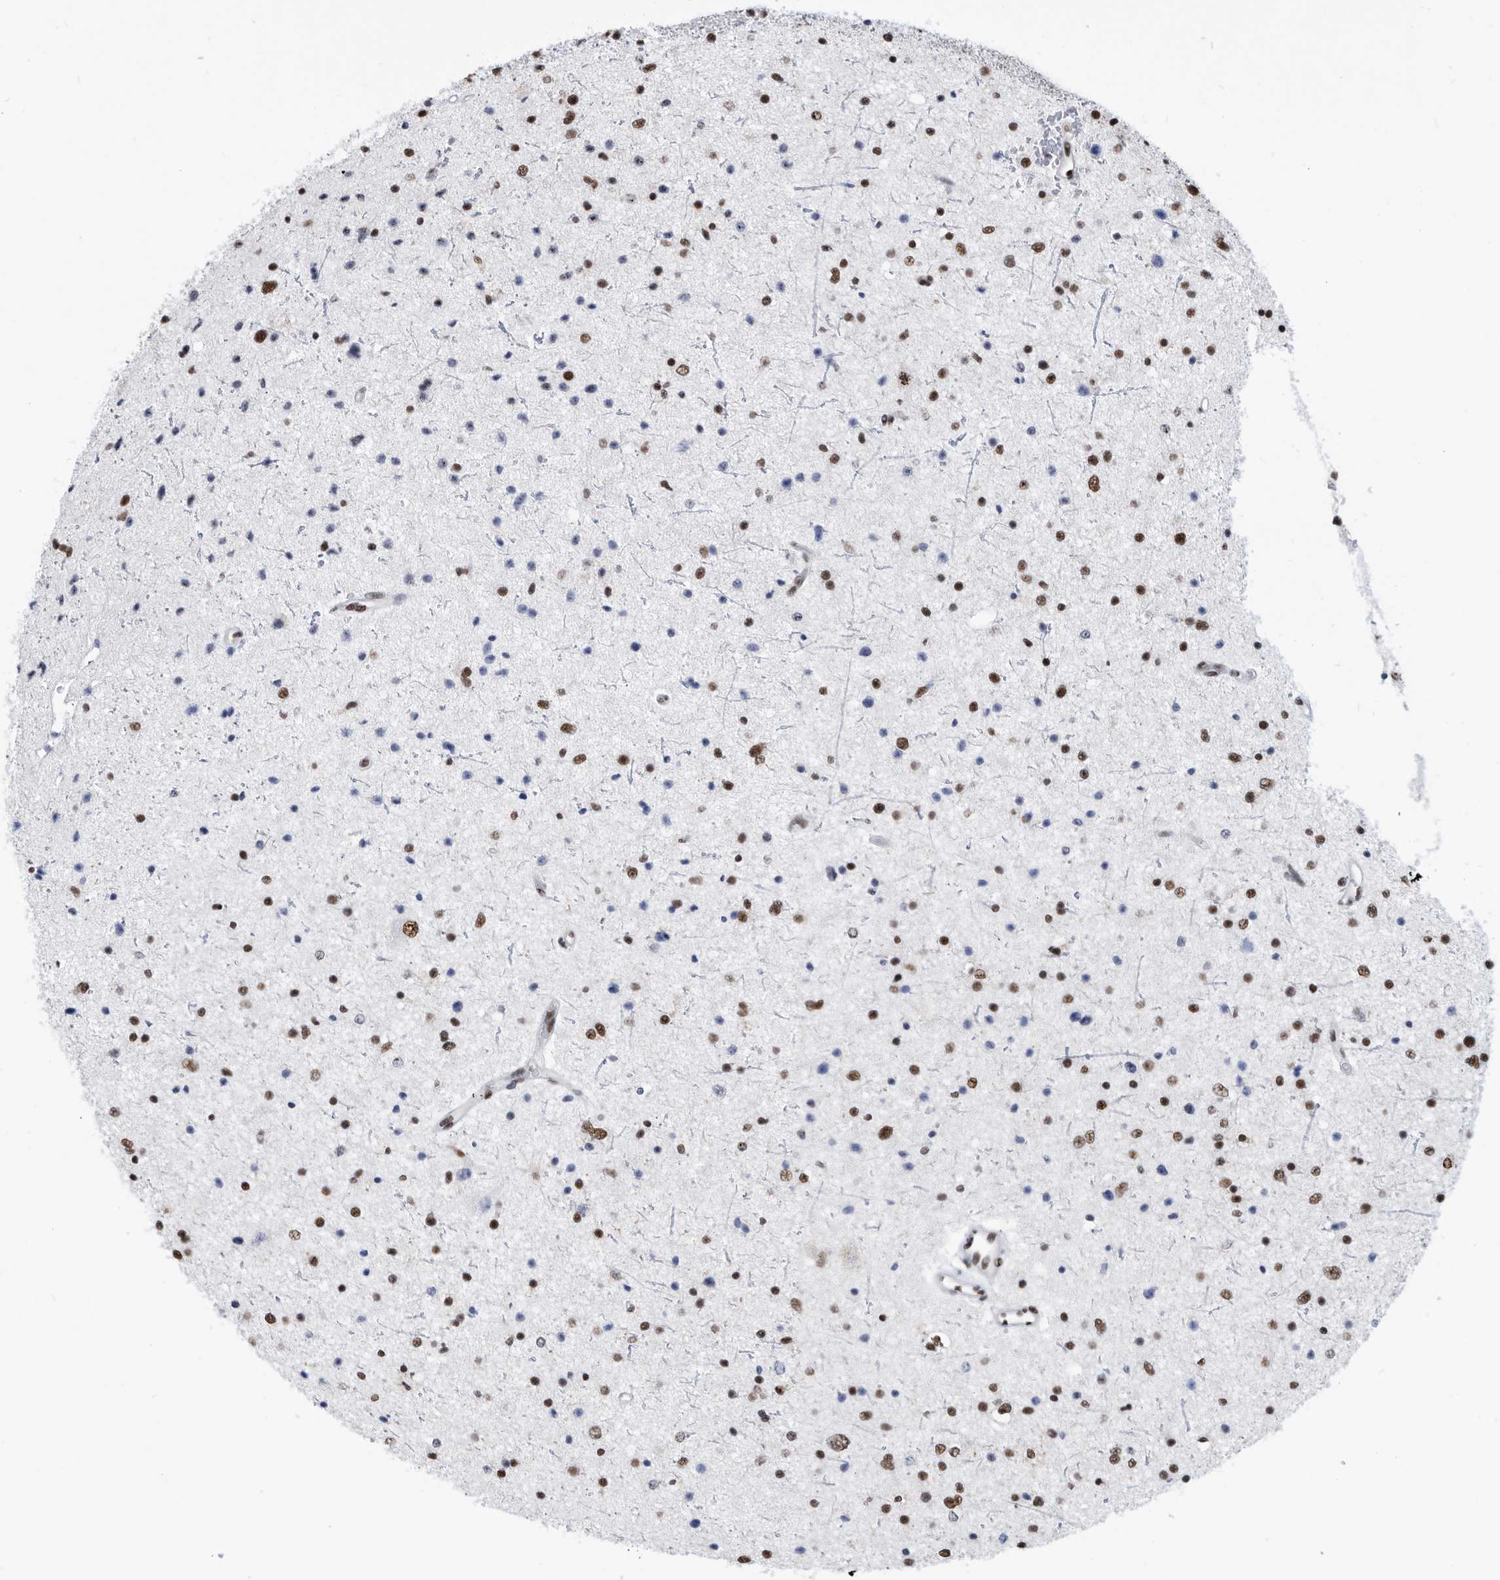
{"staining": {"intensity": "strong", "quantity": "25%-75%", "location": "nuclear"}, "tissue": "glioma", "cell_type": "Tumor cells", "image_type": "cancer", "snomed": [{"axis": "morphology", "description": "Glioma, malignant, Low grade"}, {"axis": "topography", "description": "Brain"}], "caption": "Low-grade glioma (malignant) tissue demonstrates strong nuclear positivity in approximately 25%-75% of tumor cells, visualized by immunohistochemistry.", "gene": "SF3A1", "patient": {"sex": "female", "age": 37}}